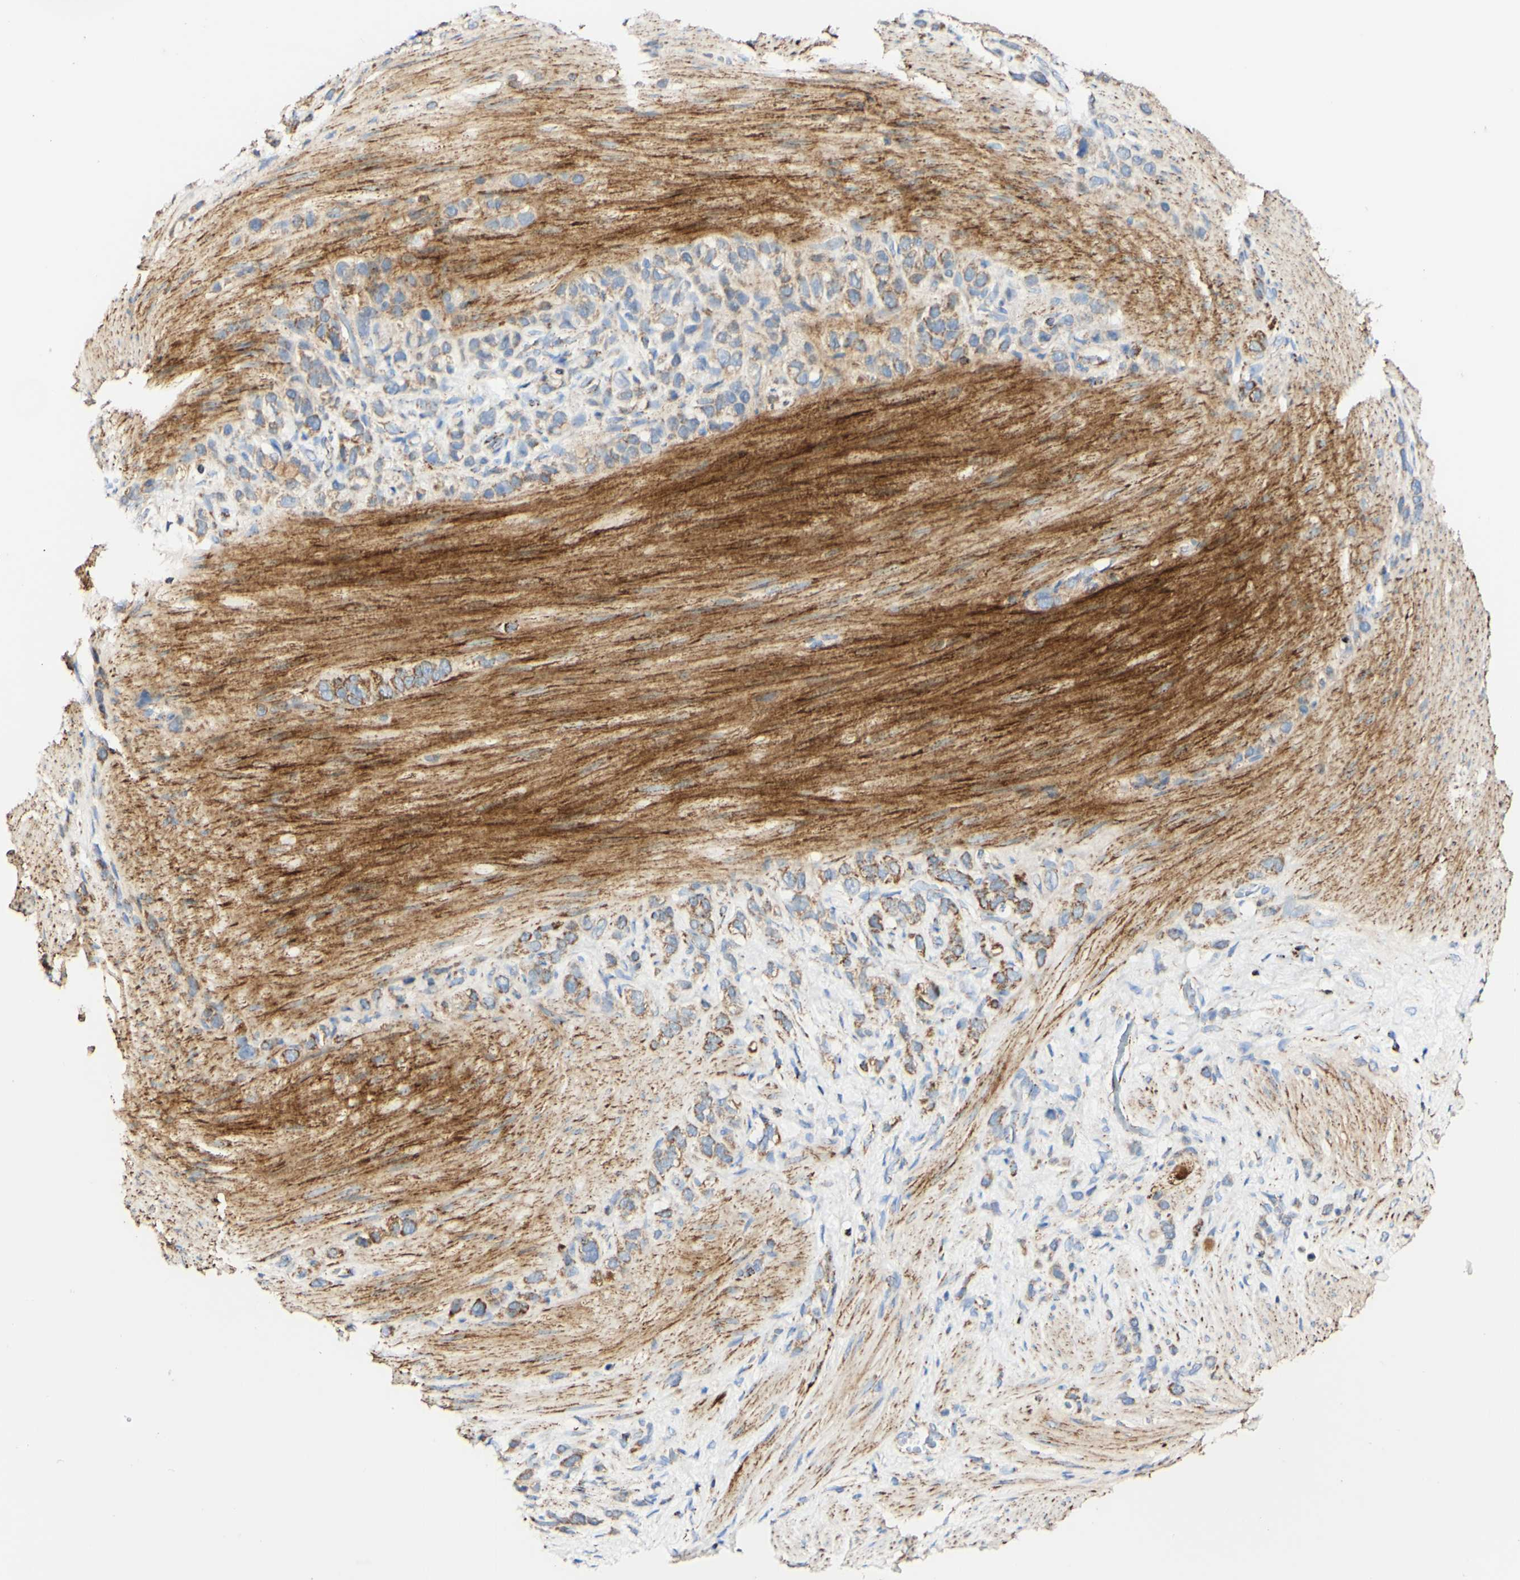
{"staining": {"intensity": "moderate", "quantity": "25%-75%", "location": "cytoplasmic/membranous"}, "tissue": "stomach cancer", "cell_type": "Tumor cells", "image_type": "cancer", "snomed": [{"axis": "morphology", "description": "Adenocarcinoma, NOS"}, {"axis": "morphology", "description": "Adenocarcinoma, High grade"}, {"axis": "topography", "description": "Stomach, upper"}, {"axis": "topography", "description": "Stomach, lower"}], "caption": "This is a histology image of immunohistochemistry staining of stomach cancer, which shows moderate staining in the cytoplasmic/membranous of tumor cells.", "gene": "OXCT1", "patient": {"sex": "female", "age": 65}}